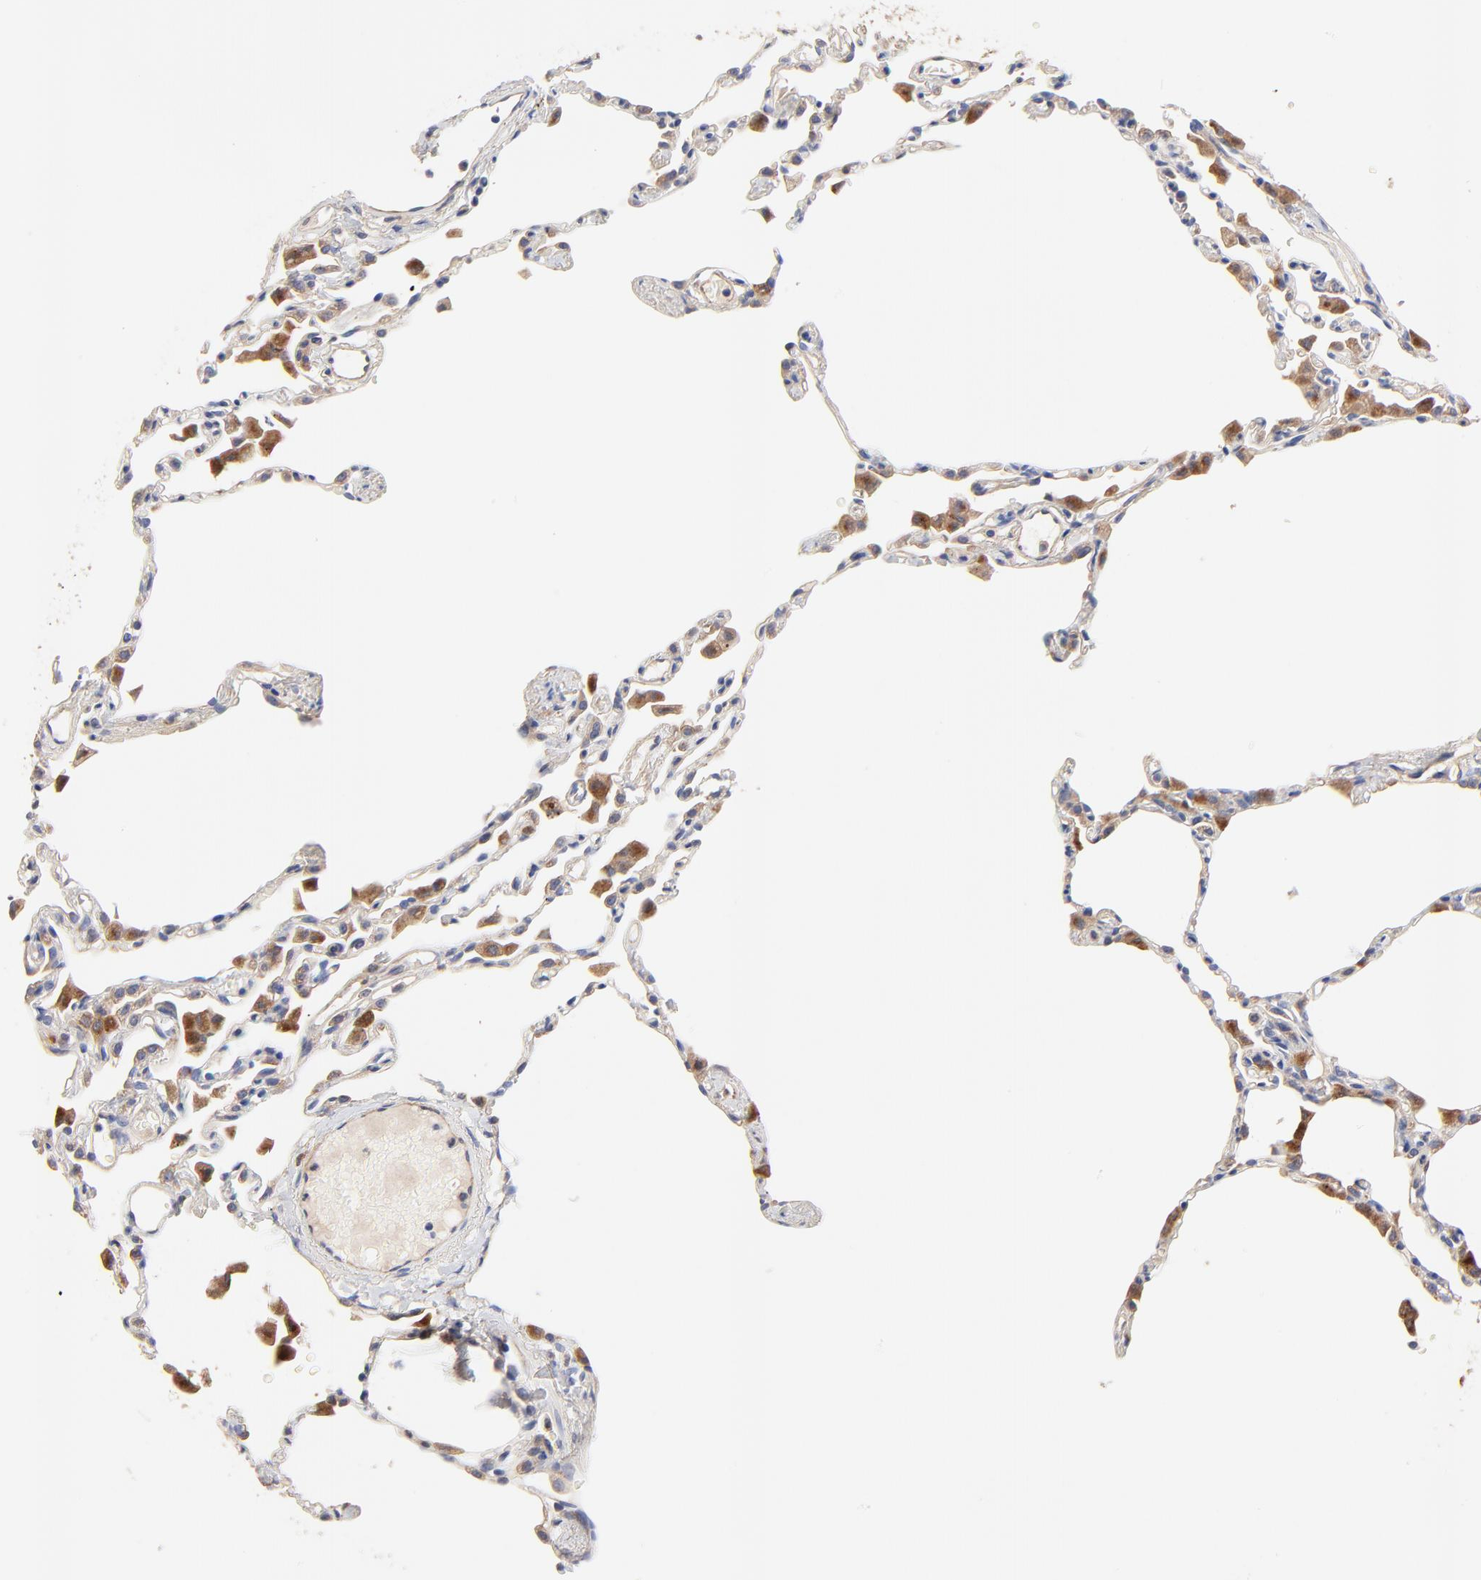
{"staining": {"intensity": "negative", "quantity": "none", "location": "none"}, "tissue": "lung", "cell_type": "Alveolar cells", "image_type": "normal", "snomed": [{"axis": "morphology", "description": "Normal tissue, NOS"}, {"axis": "topography", "description": "Lung"}], "caption": "This is a image of immunohistochemistry (IHC) staining of benign lung, which shows no positivity in alveolar cells.", "gene": "FBXL2", "patient": {"sex": "female", "age": 49}}